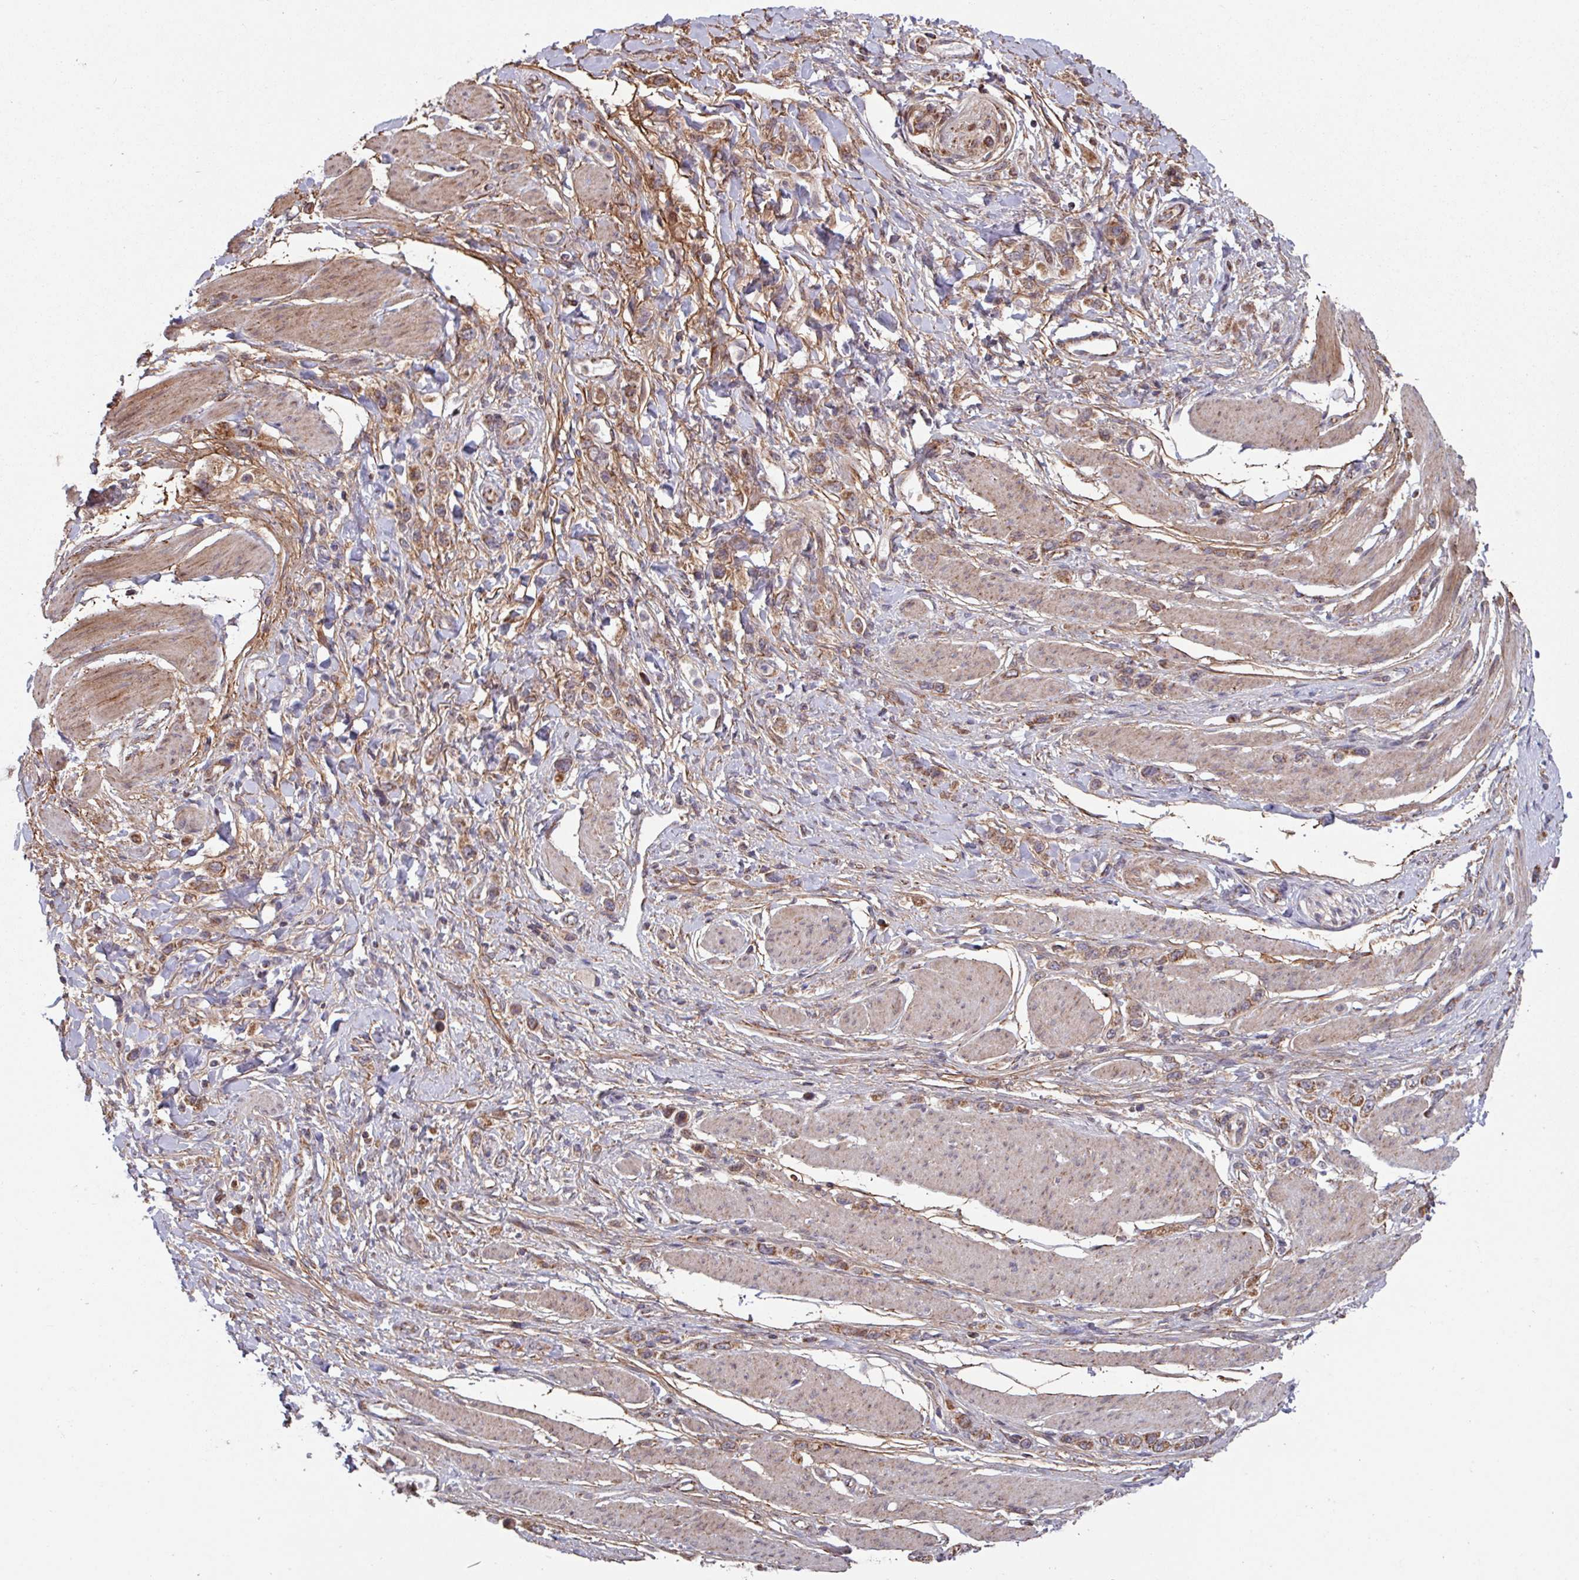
{"staining": {"intensity": "moderate", "quantity": ">75%", "location": "cytoplasmic/membranous"}, "tissue": "stomach cancer", "cell_type": "Tumor cells", "image_type": "cancer", "snomed": [{"axis": "morphology", "description": "Adenocarcinoma, NOS"}, {"axis": "topography", "description": "Stomach"}], "caption": "Moderate cytoplasmic/membranous expression for a protein is identified in about >75% of tumor cells of stomach cancer using immunohistochemistry (IHC).", "gene": "COX7C", "patient": {"sex": "female", "age": 65}}